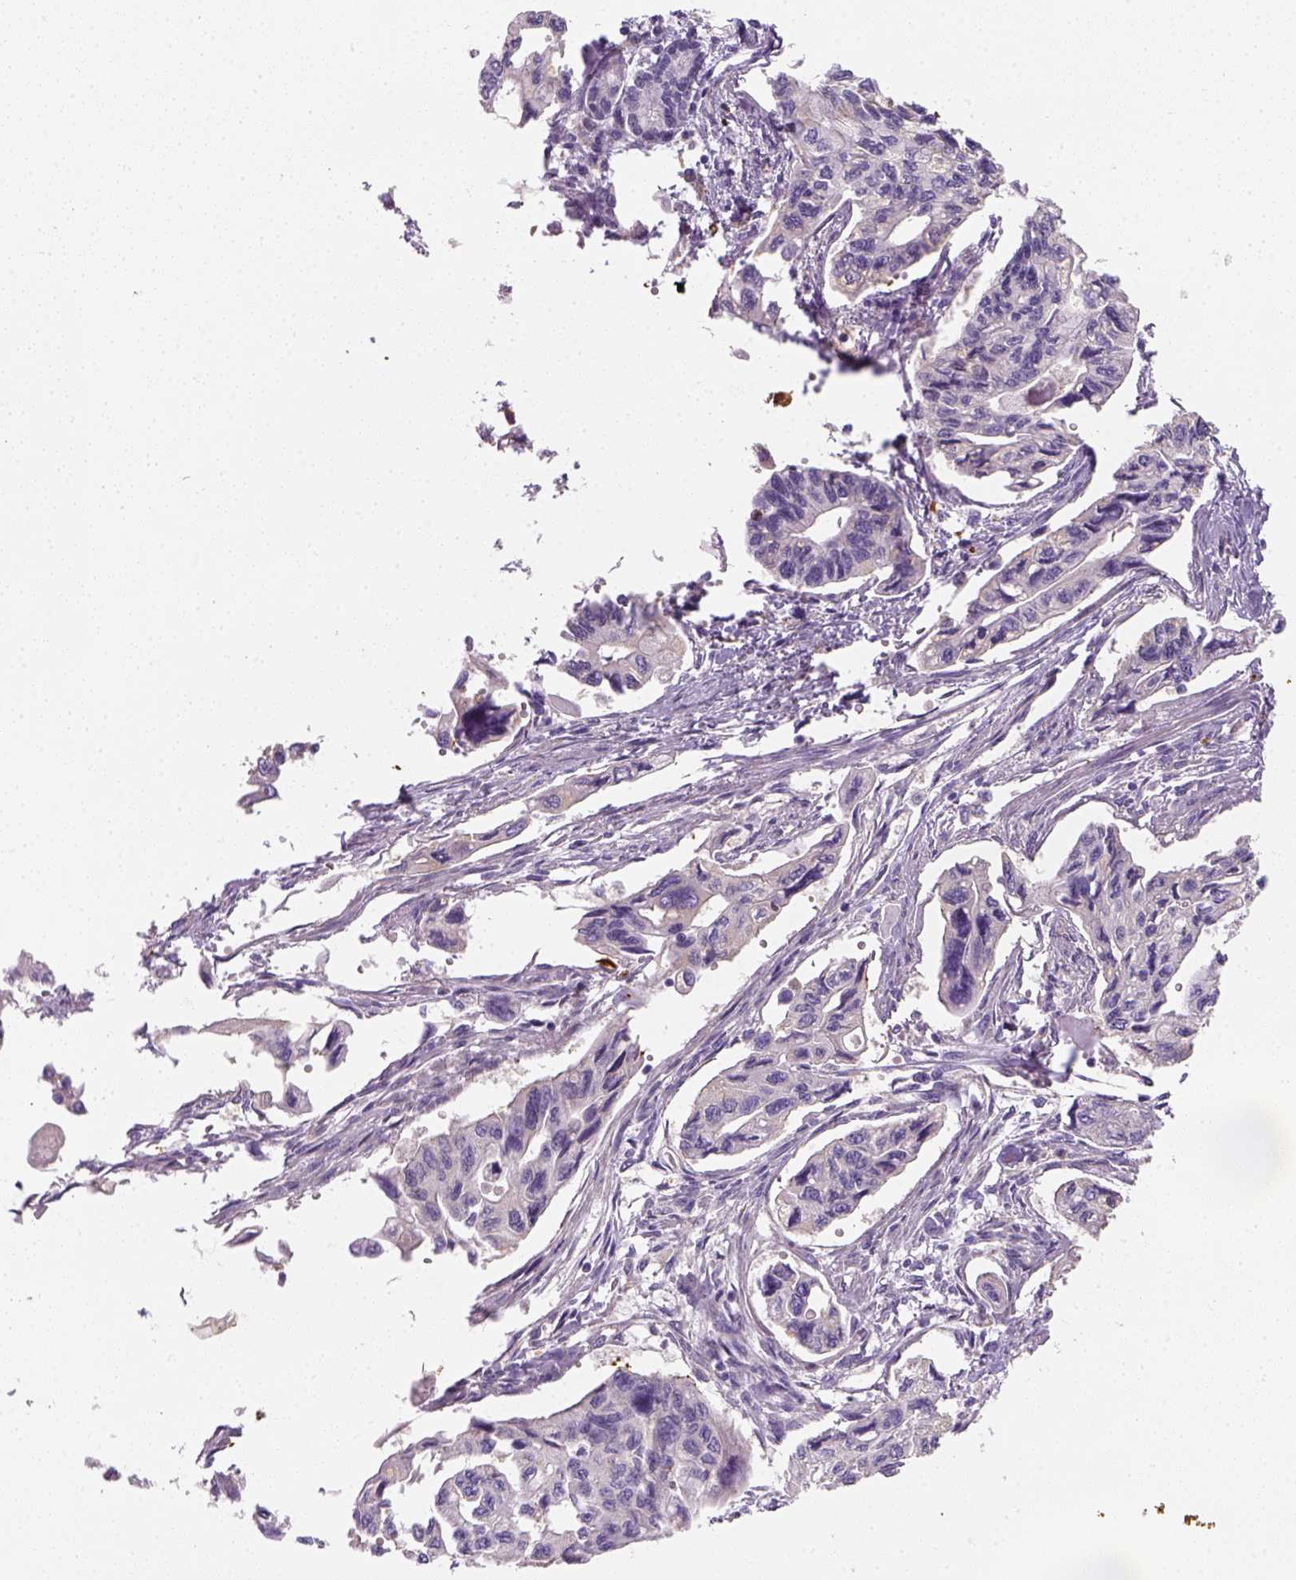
{"staining": {"intensity": "negative", "quantity": "none", "location": "none"}, "tissue": "pancreatic cancer", "cell_type": "Tumor cells", "image_type": "cancer", "snomed": [{"axis": "morphology", "description": "Adenocarcinoma, NOS"}, {"axis": "topography", "description": "Pancreas"}], "caption": "The immunohistochemistry (IHC) micrograph has no significant expression in tumor cells of pancreatic adenocarcinoma tissue.", "gene": "CACNB1", "patient": {"sex": "female", "age": 76}}